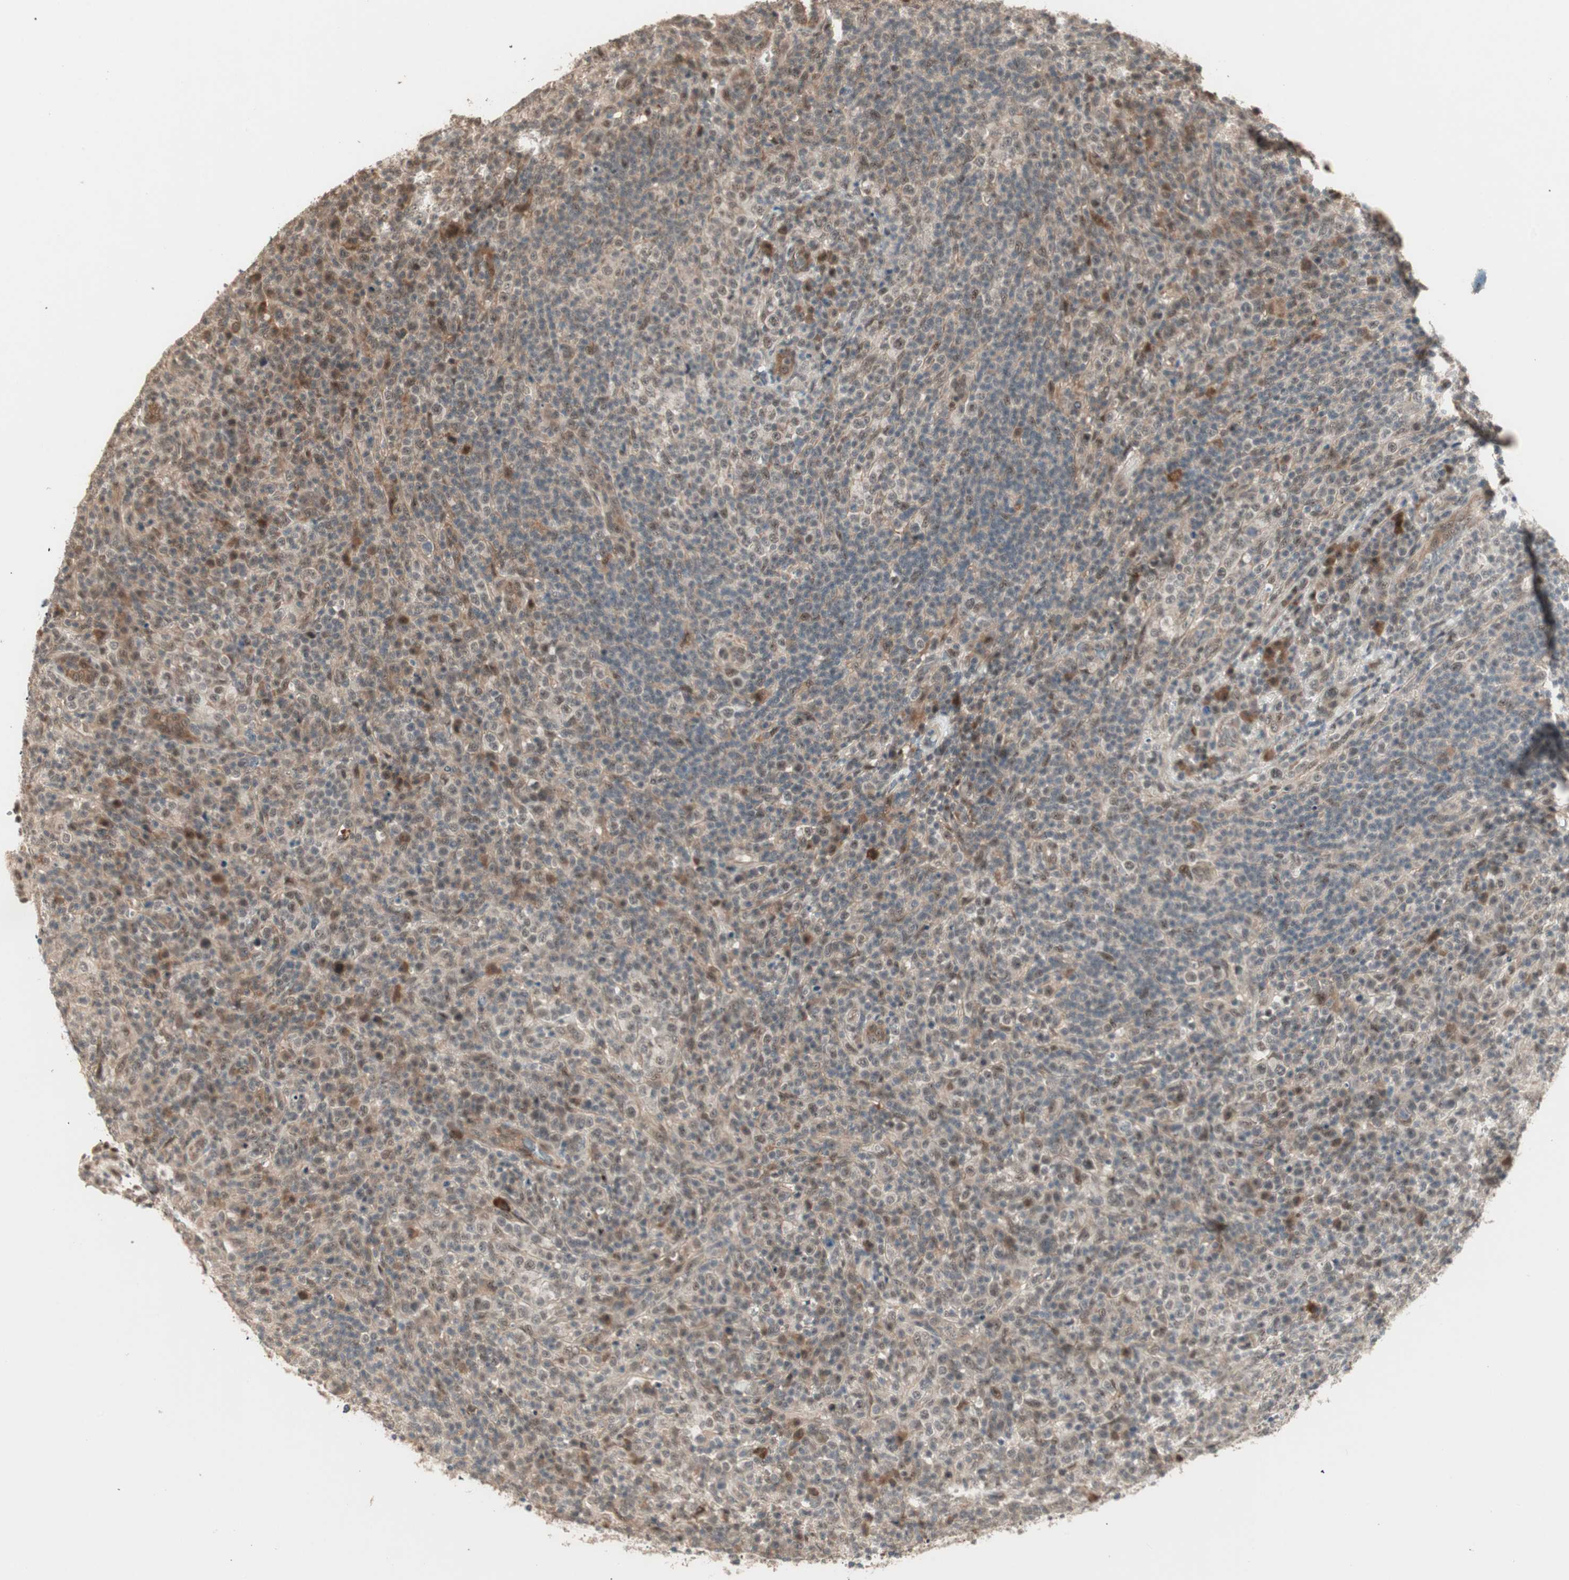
{"staining": {"intensity": "moderate", "quantity": "25%-75%", "location": "cytoplasmic/membranous,nuclear"}, "tissue": "lymphoma", "cell_type": "Tumor cells", "image_type": "cancer", "snomed": [{"axis": "morphology", "description": "Malignant lymphoma, non-Hodgkin's type, High grade"}, {"axis": "topography", "description": "Lymph node"}], "caption": "Lymphoma tissue displays moderate cytoplasmic/membranous and nuclear expression in about 25%-75% of tumor cells, visualized by immunohistochemistry. (DAB (3,3'-diaminobenzidine) IHC with brightfield microscopy, high magnification).", "gene": "ZSCAN31", "patient": {"sex": "female", "age": 76}}